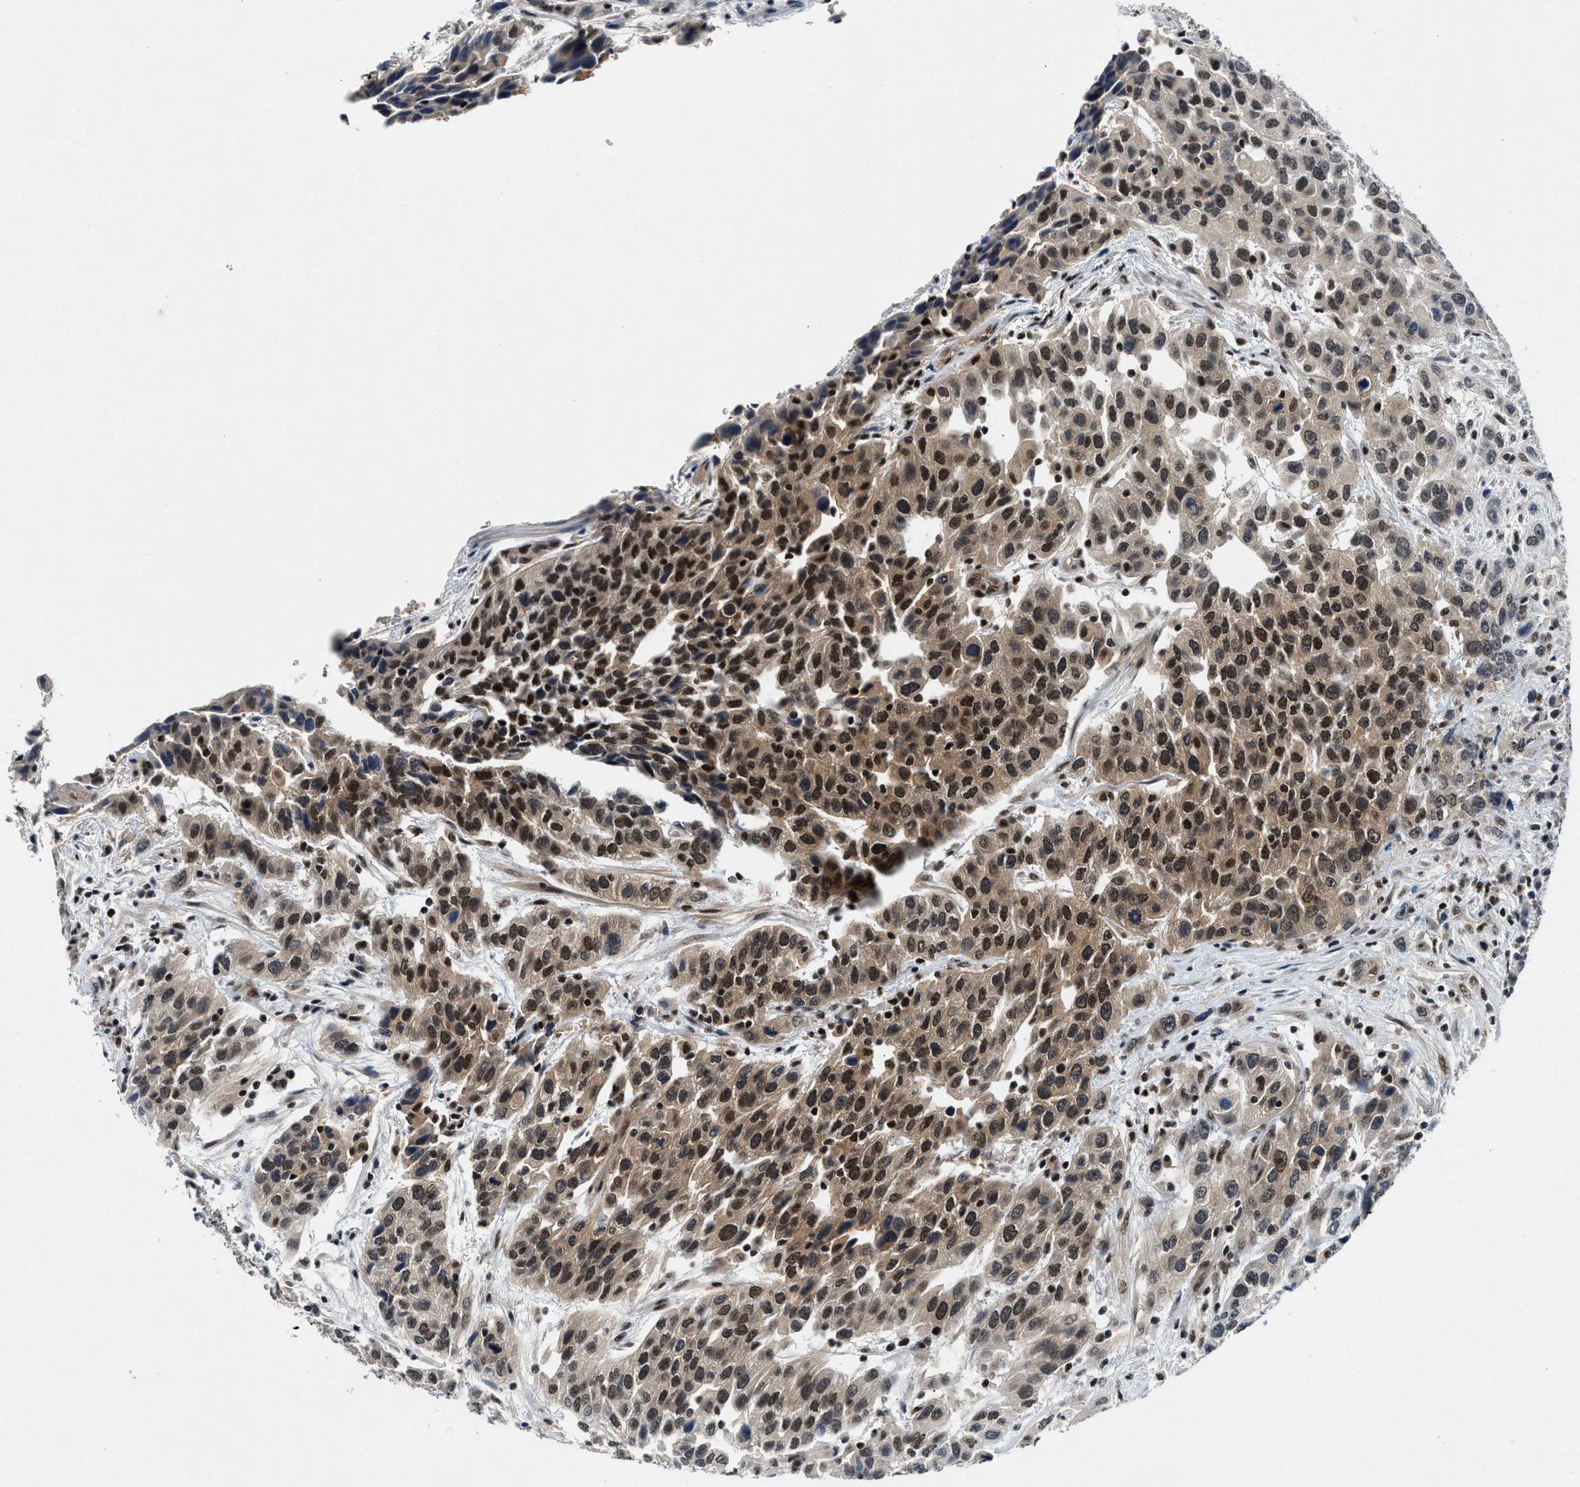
{"staining": {"intensity": "strong", "quantity": ">75%", "location": "cytoplasmic/membranous,nuclear"}, "tissue": "urothelial cancer", "cell_type": "Tumor cells", "image_type": "cancer", "snomed": [{"axis": "morphology", "description": "Urothelial carcinoma, High grade"}, {"axis": "topography", "description": "Urinary bladder"}], "caption": "Protein expression by immunohistochemistry (IHC) shows strong cytoplasmic/membranous and nuclear positivity in about >75% of tumor cells in high-grade urothelial carcinoma. The protein is stained brown, and the nuclei are stained in blue (DAB (3,3'-diaminobenzidine) IHC with brightfield microscopy, high magnification).", "gene": "NCOA1", "patient": {"sex": "female", "age": 80}}